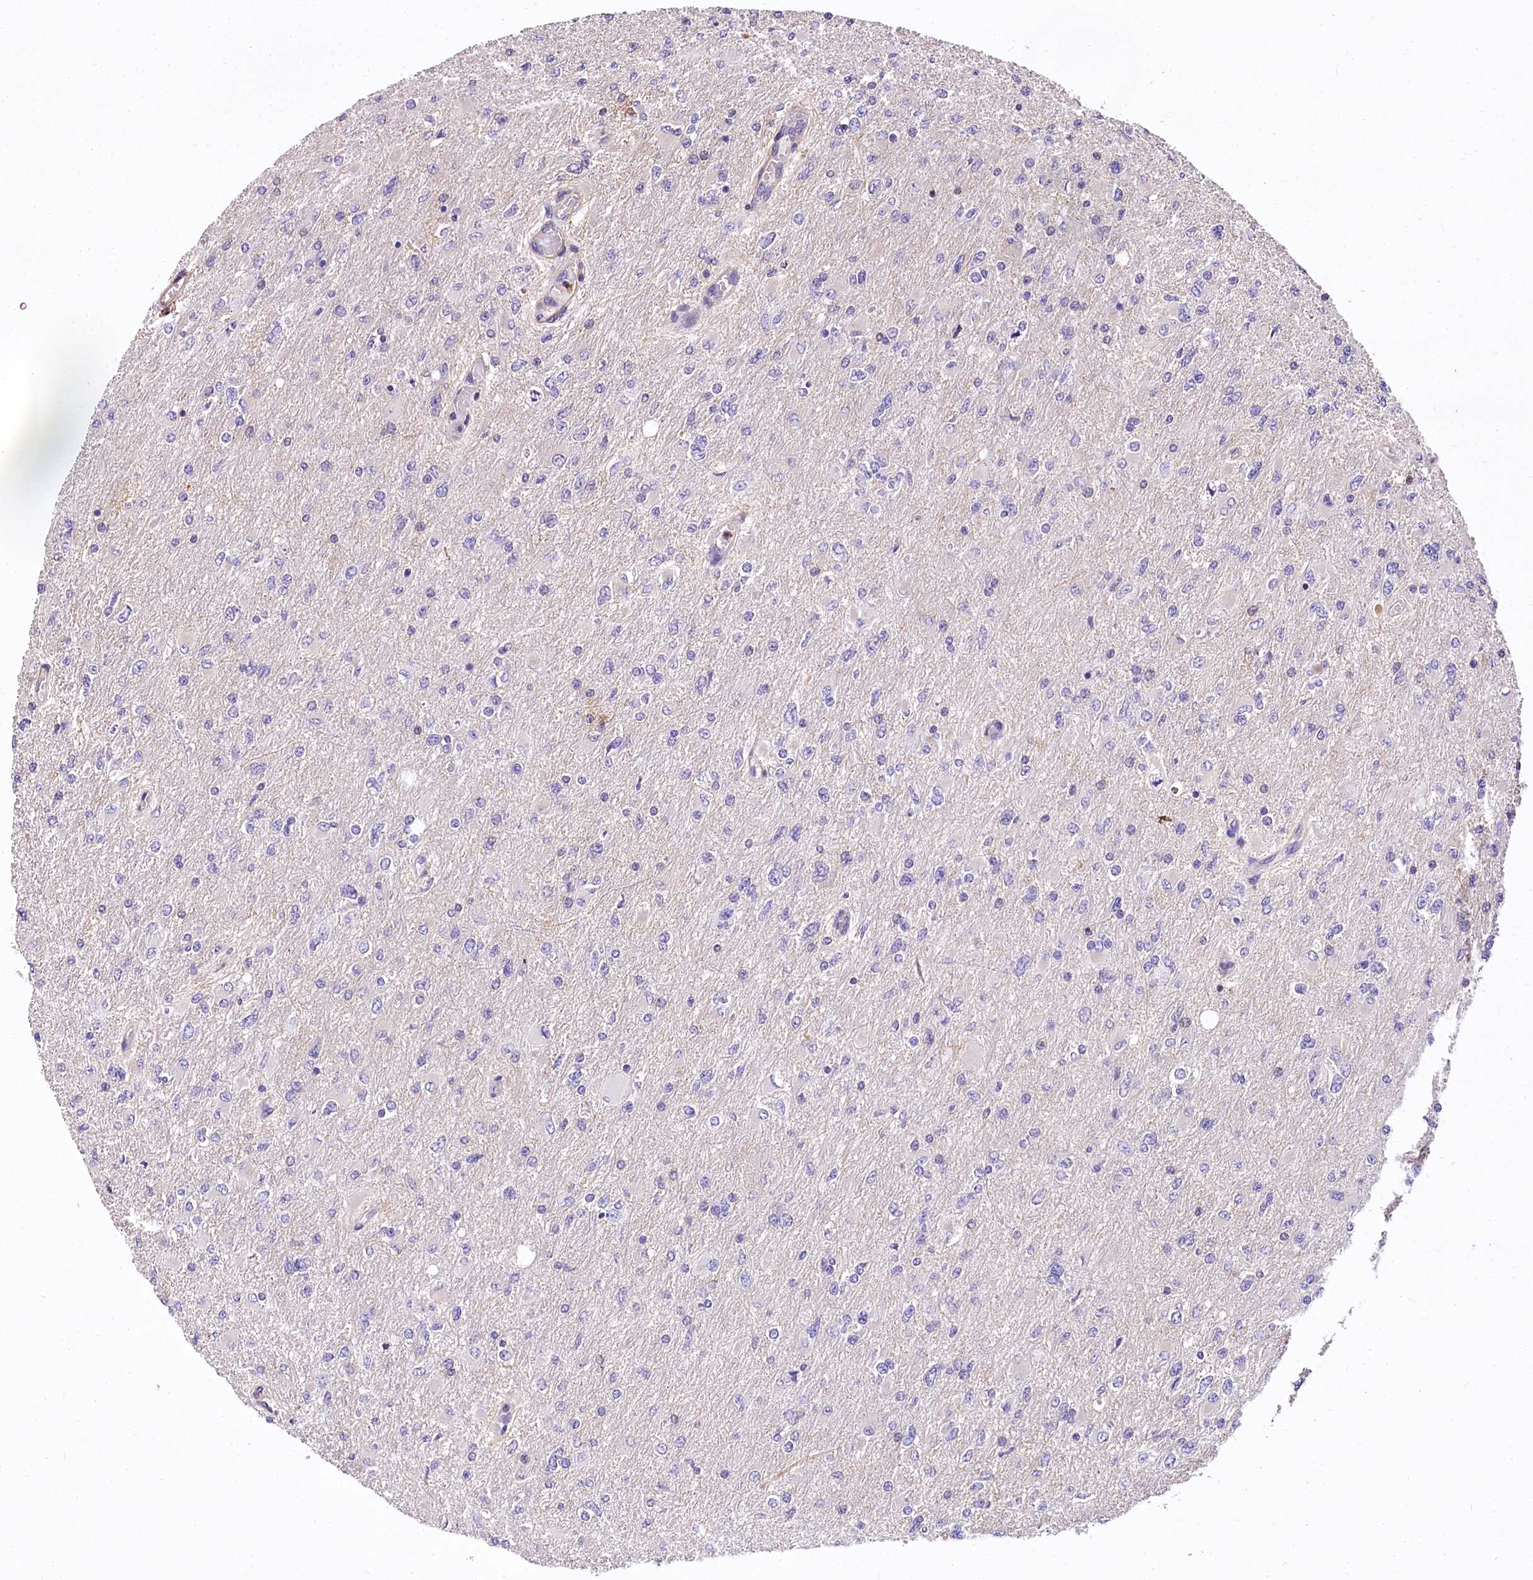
{"staining": {"intensity": "negative", "quantity": "none", "location": "none"}, "tissue": "glioma", "cell_type": "Tumor cells", "image_type": "cancer", "snomed": [{"axis": "morphology", "description": "Glioma, malignant, High grade"}, {"axis": "topography", "description": "Cerebral cortex"}], "caption": "Protein analysis of glioma demonstrates no significant positivity in tumor cells.", "gene": "DPP3", "patient": {"sex": "female", "age": 36}}